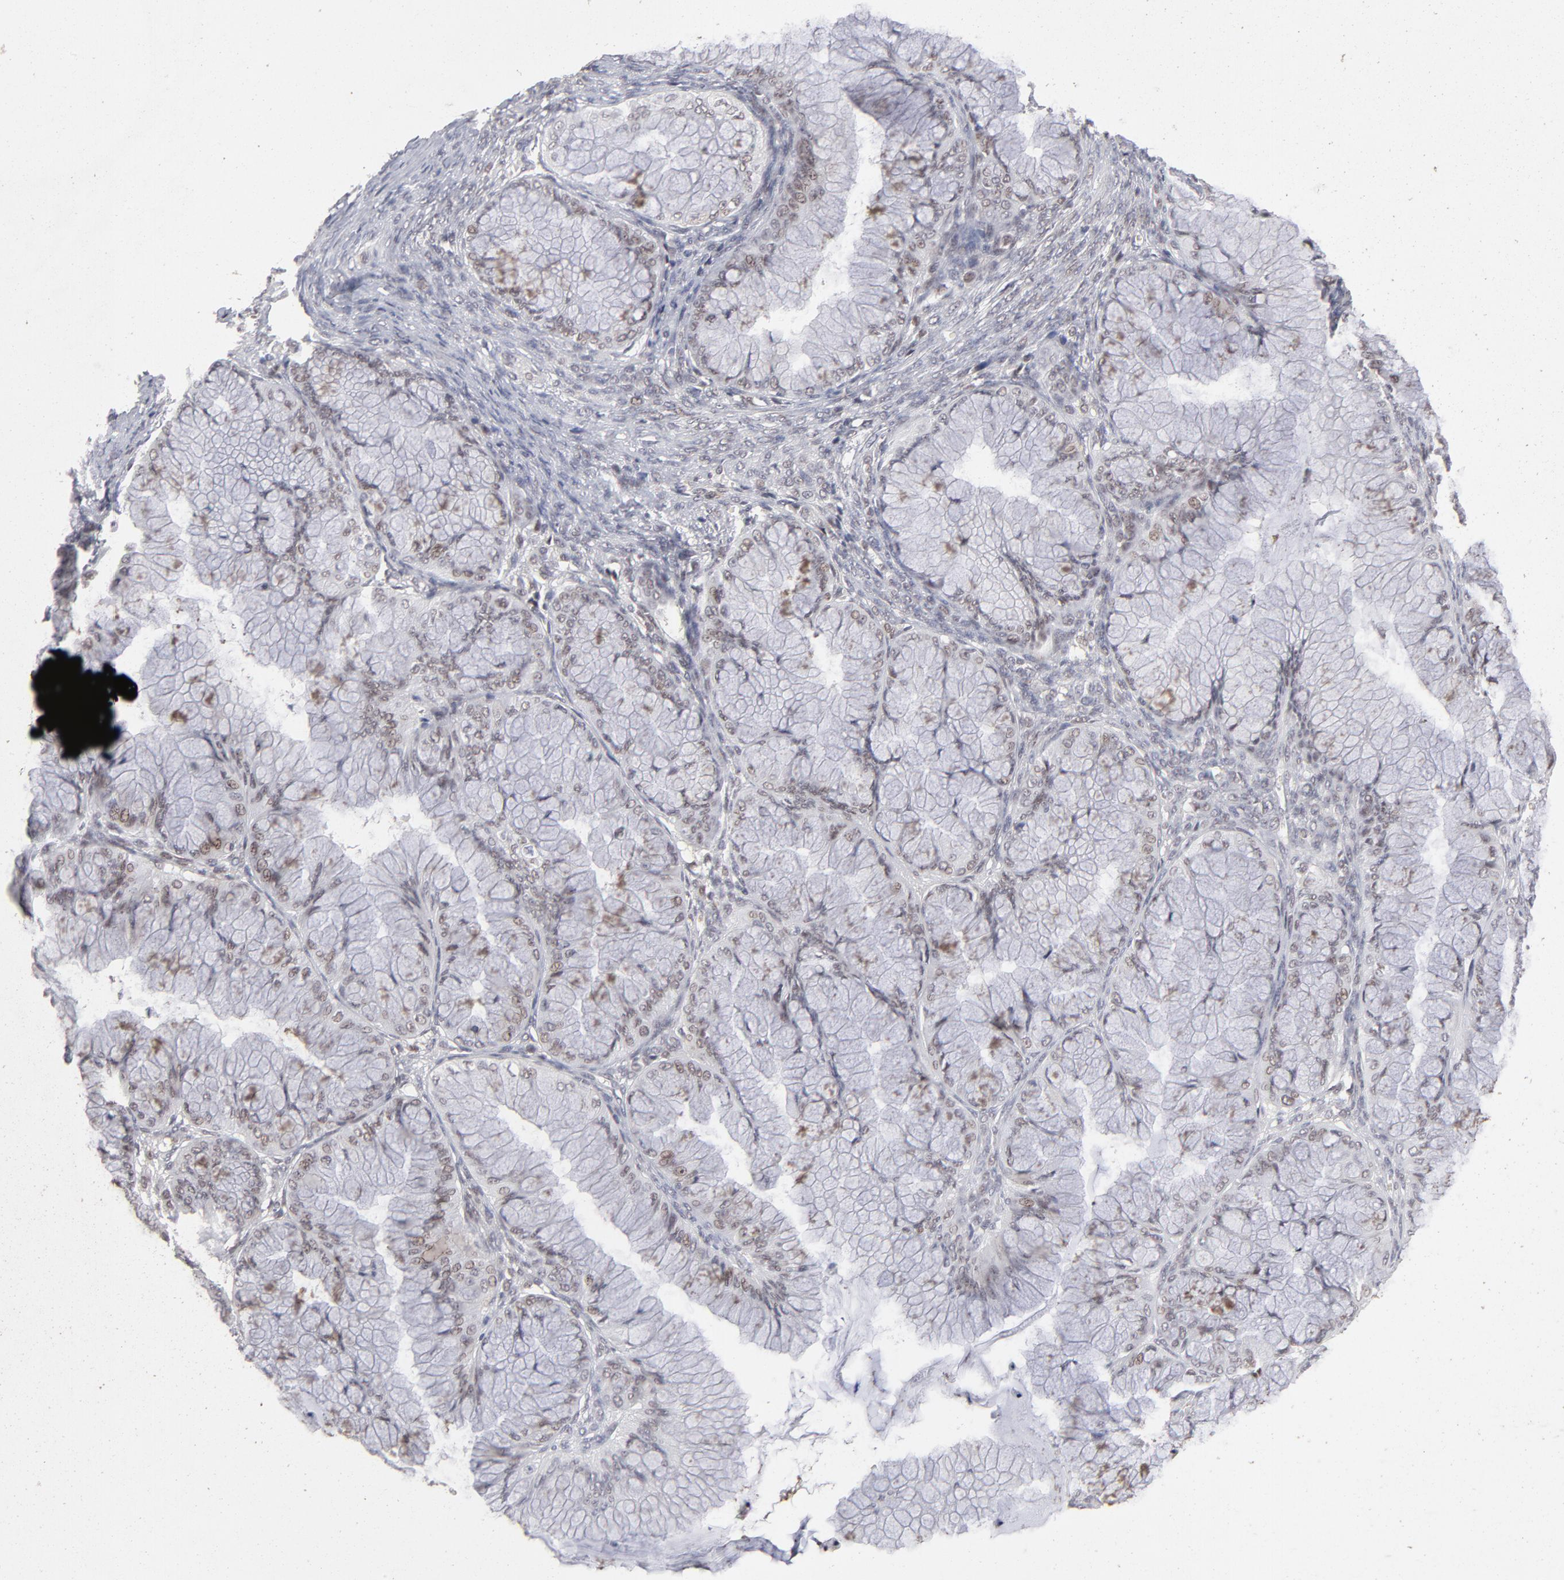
{"staining": {"intensity": "negative", "quantity": "none", "location": "none"}, "tissue": "ovarian cancer", "cell_type": "Tumor cells", "image_type": "cancer", "snomed": [{"axis": "morphology", "description": "Cystadenocarcinoma, mucinous, NOS"}, {"axis": "topography", "description": "Ovary"}], "caption": "A micrograph of mucinous cystadenocarcinoma (ovarian) stained for a protein exhibits no brown staining in tumor cells.", "gene": "CCR2", "patient": {"sex": "female", "age": 63}}